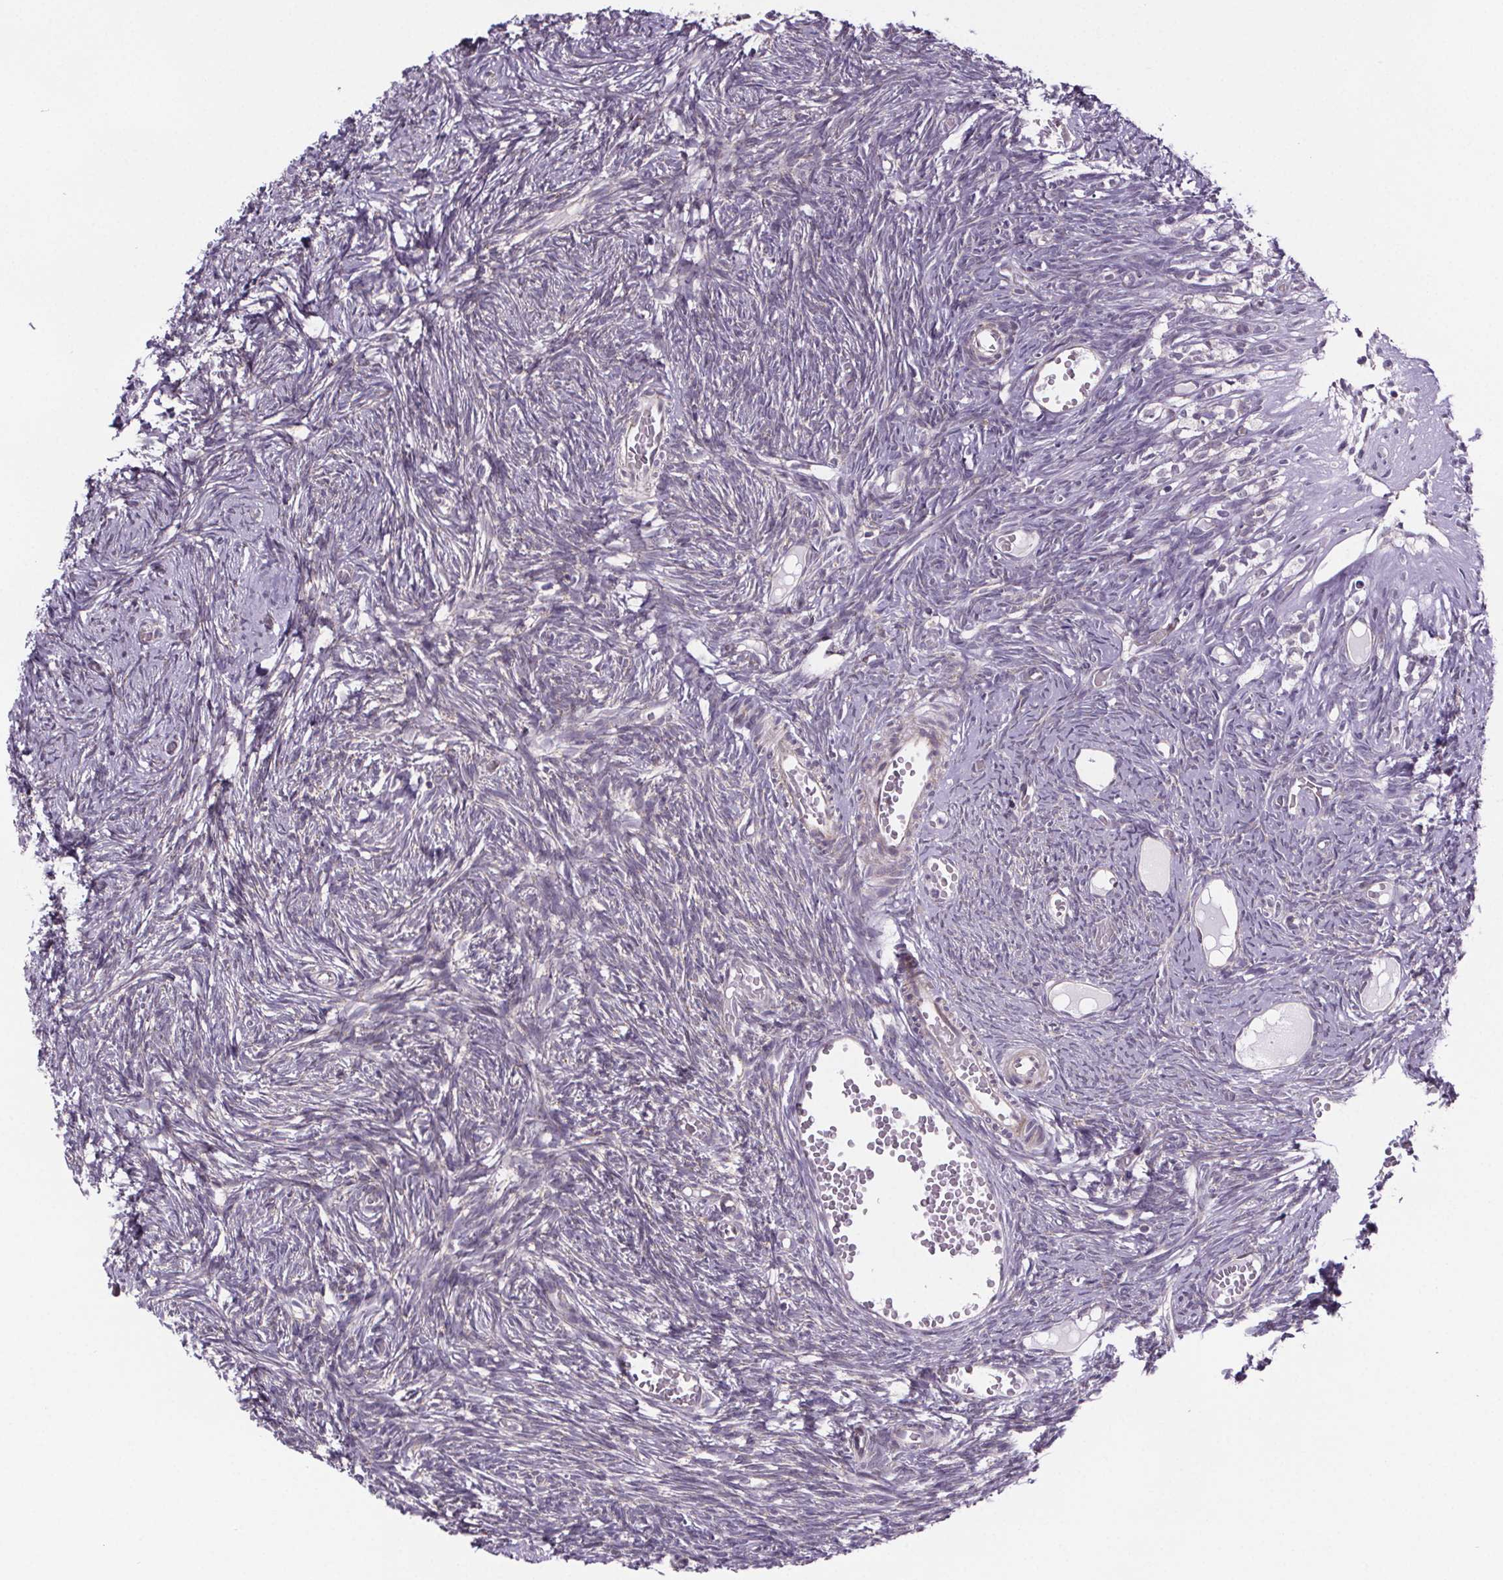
{"staining": {"intensity": "negative", "quantity": "none", "location": "none"}, "tissue": "ovary", "cell_type": "Follicle cells", "image_type": "normal", "snomed": [{"axis": "morphology", "description": "Normal tissue, NOS"}, {"axis": "topography", "description": "Ovary"}], "caption": "The photomicrograph reveals no significant positivity in follicle cells of ovary.", "gene": "TTC12", "patient": {"sex": "female", "age": 39}}